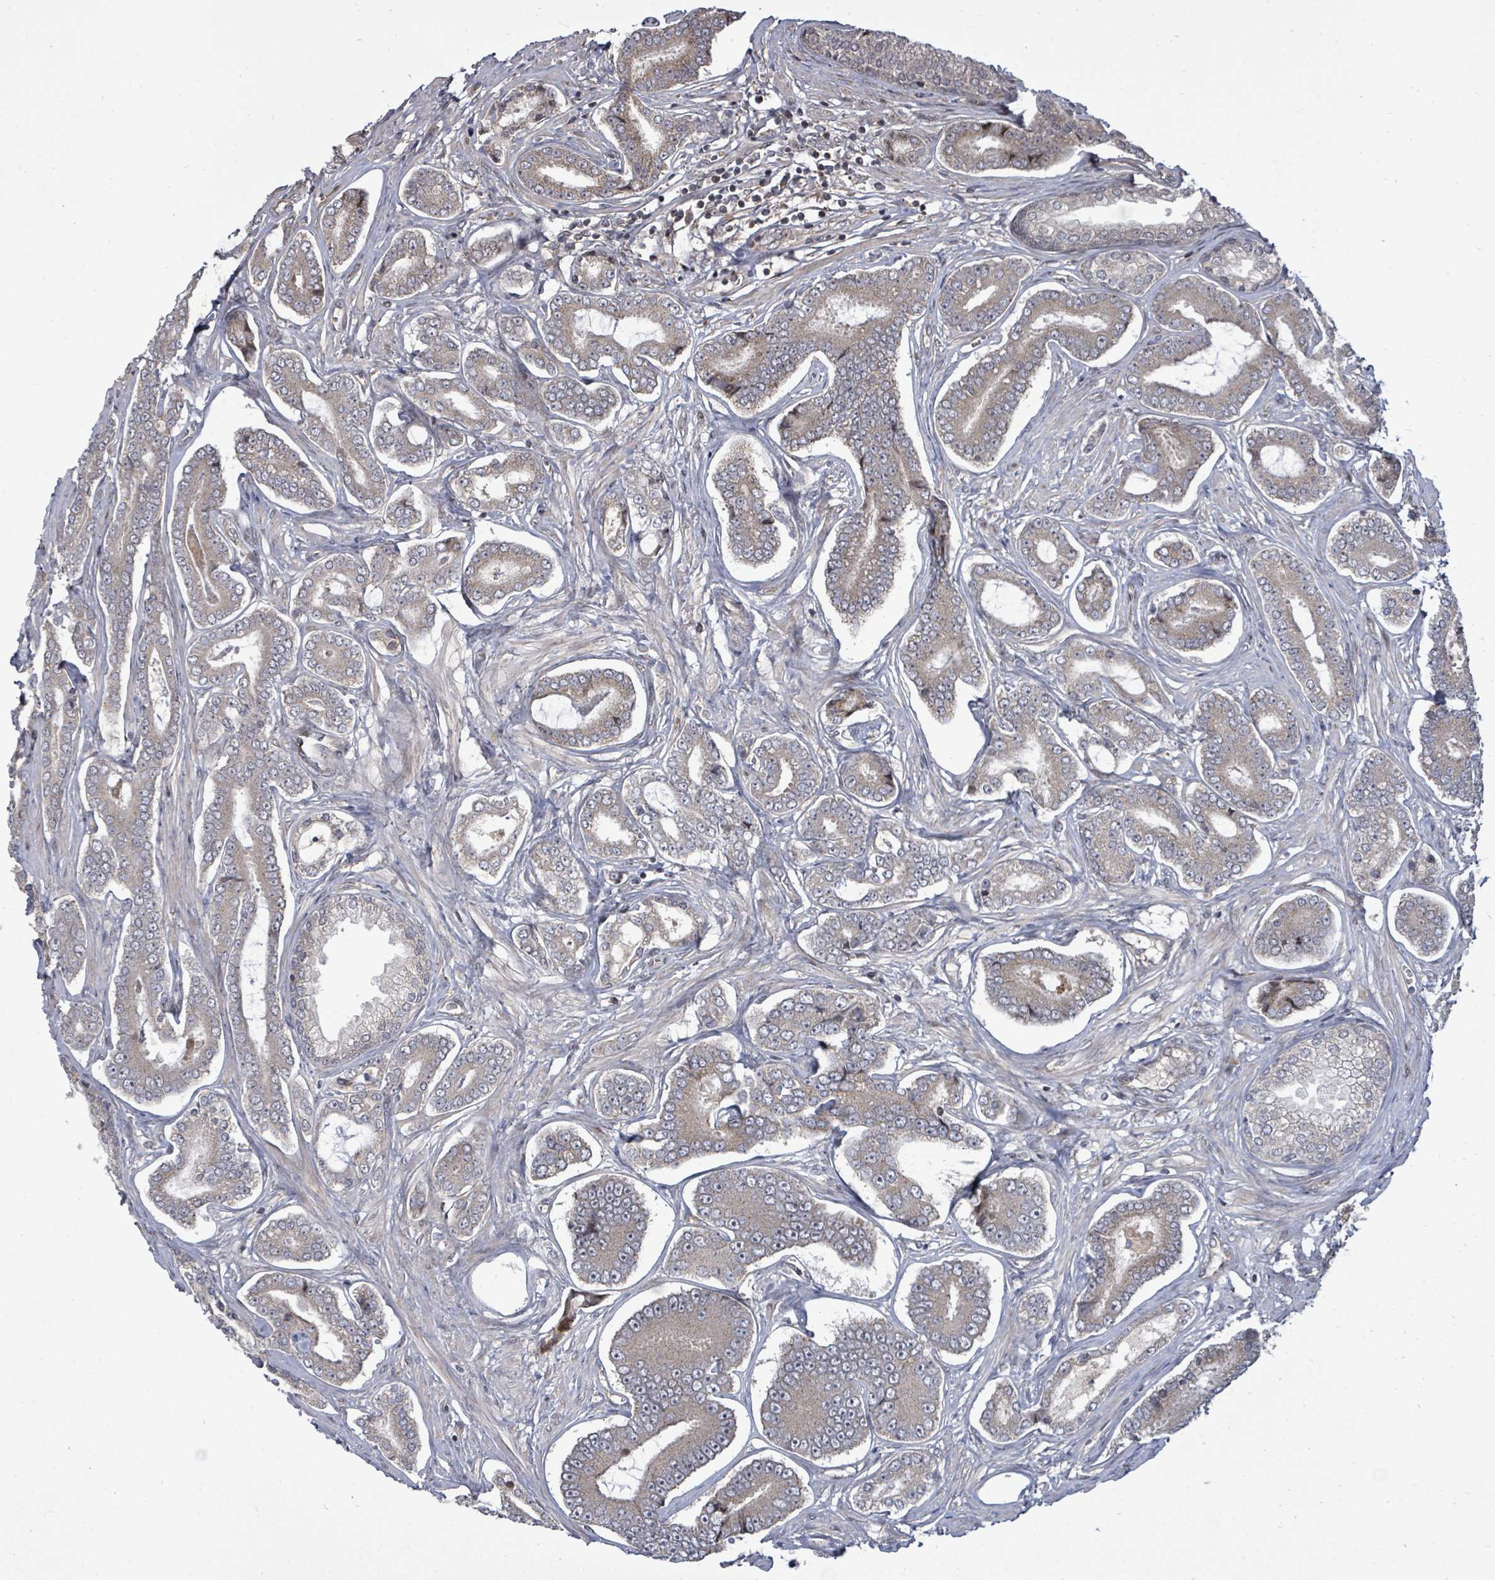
{"staining": {"intensity": "moderate", "quantity": ">75%", "location": "cytoplasmic/membranous"}, "tissue": "prostate cancer", "cell_type": "Tumor cells", "image_type": "cancer", "snomed": [{"axis": "morphology", "description": "Adenocarcinoma, NOS"}, {"axis": "topography", "description": "Prostate and seminal vesicle, NOS"}], "caption": "Immunohistochemical staining of prostate cancer displays medium levels of moderate cytoplasmic/membranous positivity in about >75% of tumor cells.", "gene": "KRTAP27-1", "patient": {"sex": "male", "age": 76}}